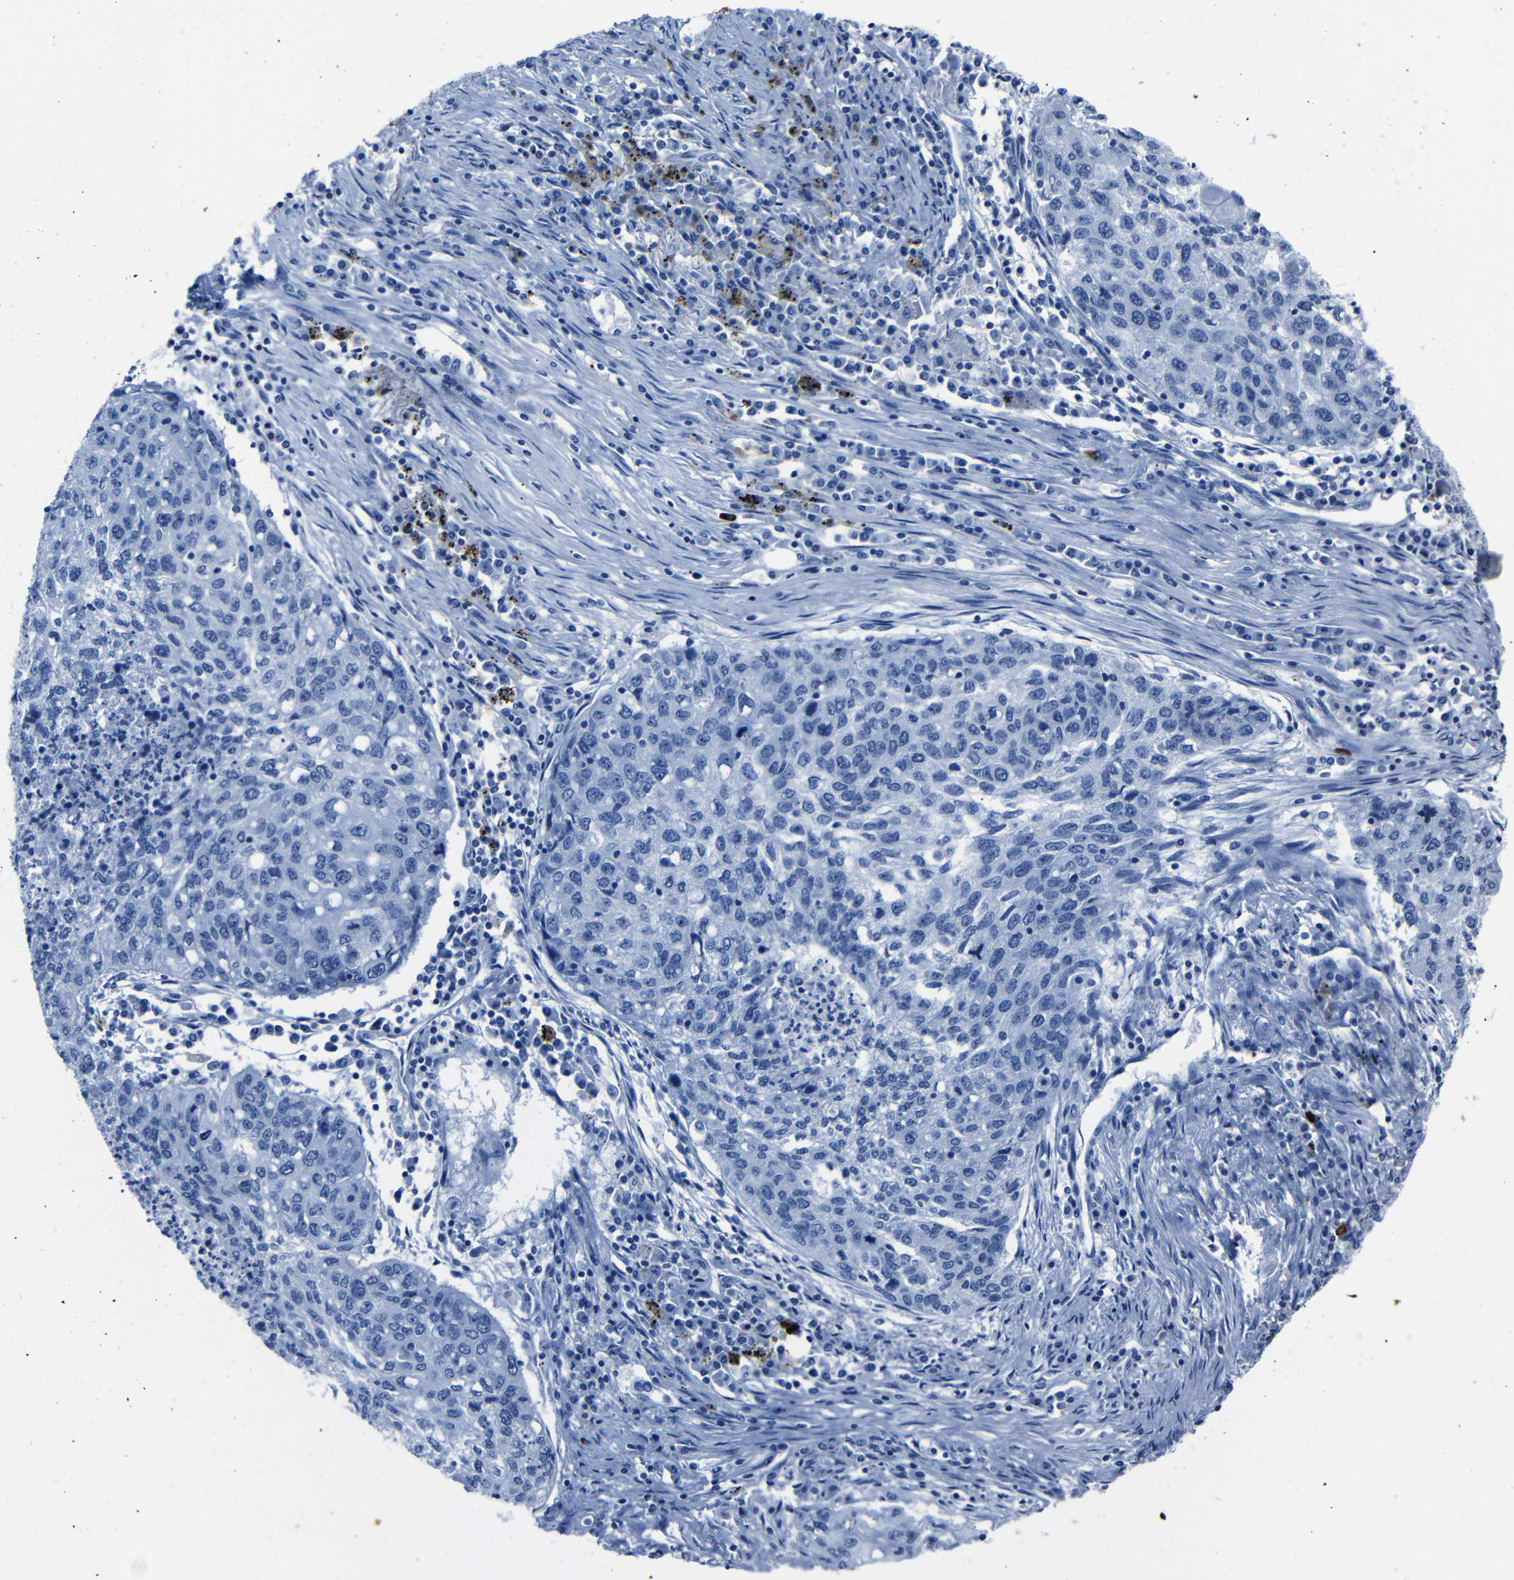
{"staining": {"intensity": "negative", "quantity": "none", "location": "none"}, "tissue": "lung cancer", "cell_type": "Tumor cells", "image_type": "cancer", "snomed": [{"axis": "morphology", "description": "Squamous cell carcinoma, NOS"}, {"axis": "topography", "description": "Lung"}], "caption": "IHC of lung squamous cell carcinoma reveals no positivity in tumor cells. The staining is performed using DAB (3,3'-diaminobenzidine) brown chromogen with nuclei counter-stained in using hematoxylin.", "gene": "CLDN11", "patient": {"sex": "female", "age": 63}}